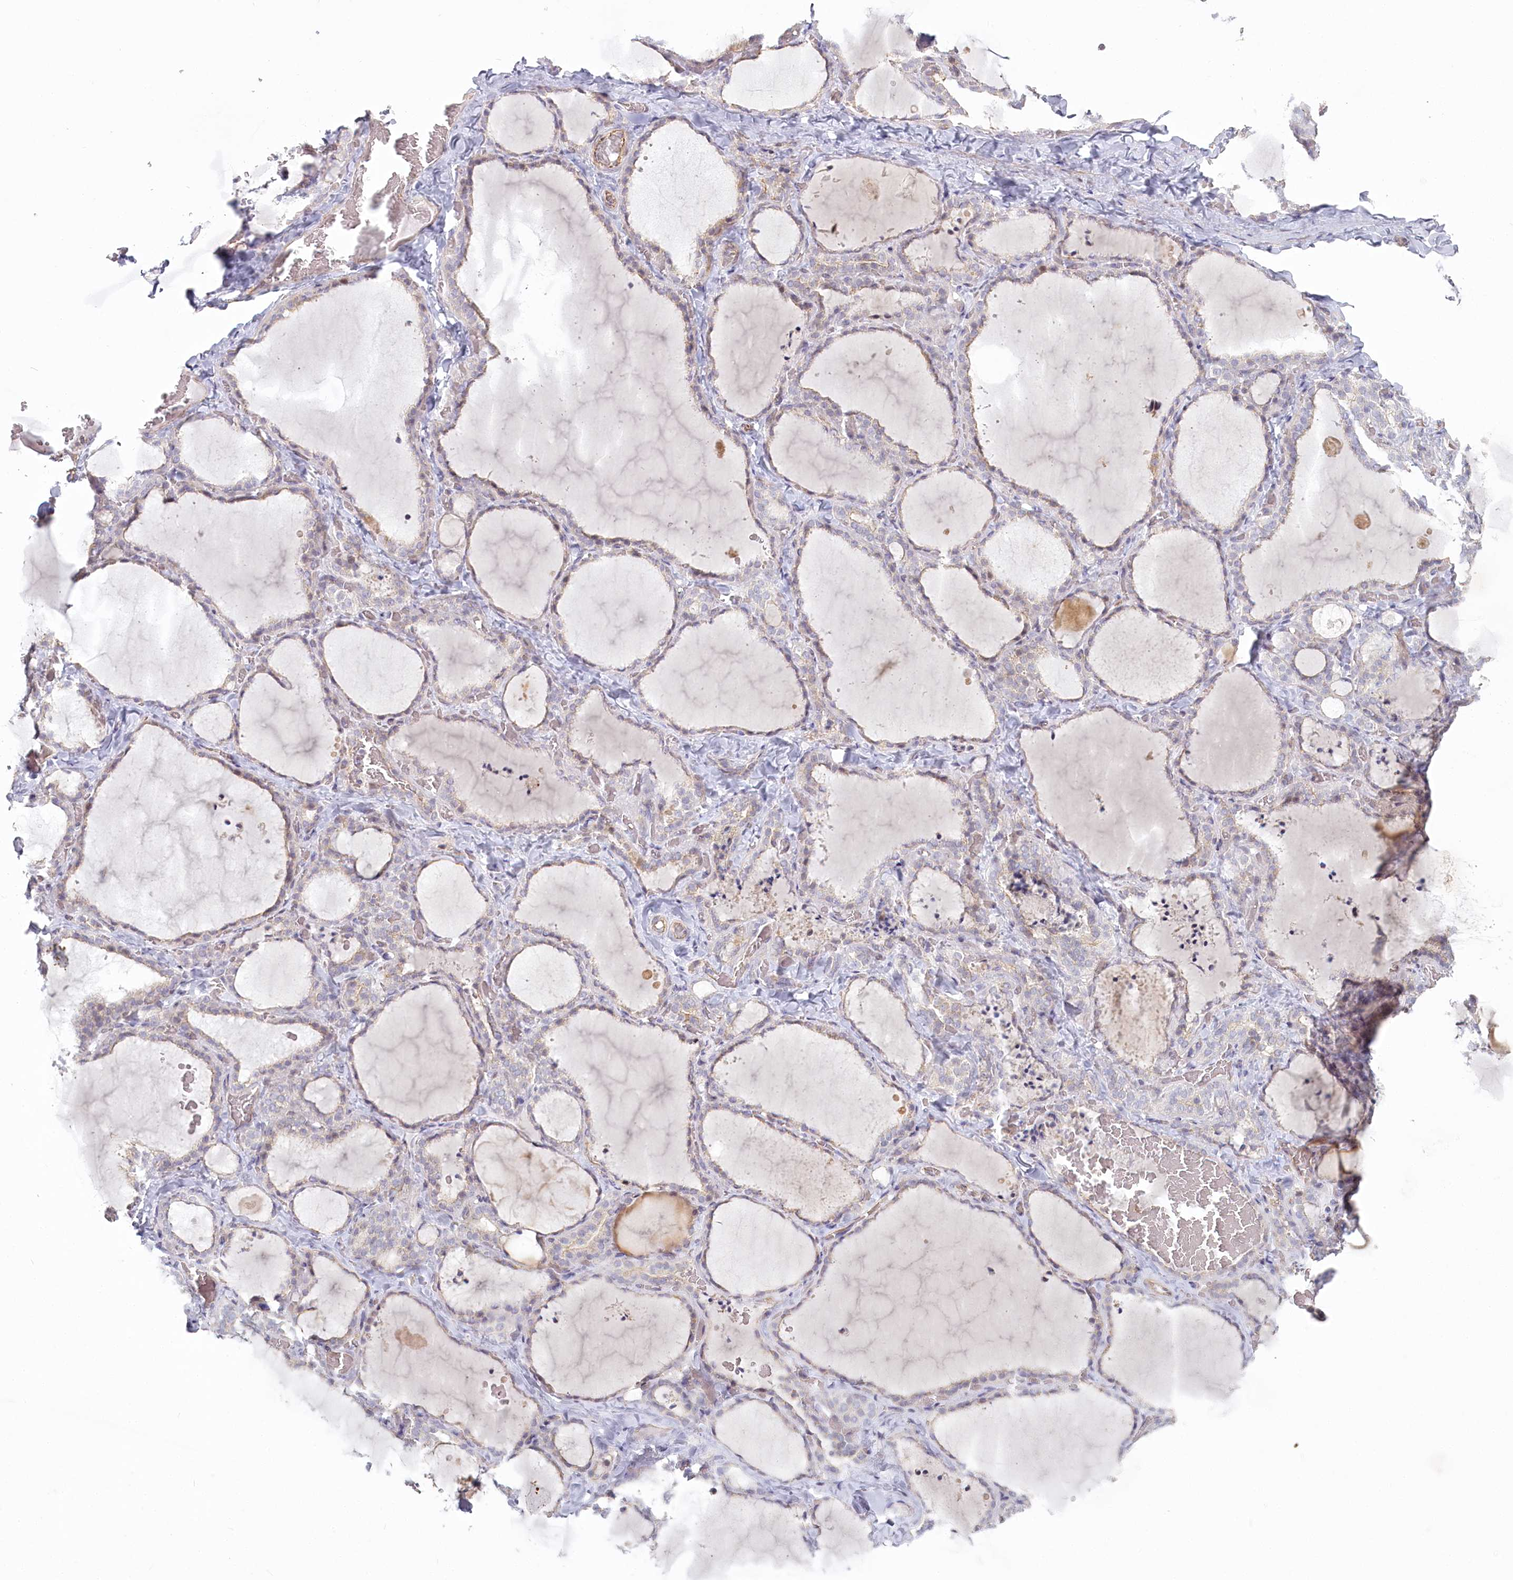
{"staining": {"intensity": "weak", "quantity": "<25%", "location": "cytoplasmic/membranous"}, "tissue": "thyroid gland", "cell_type": "Glandular cells", "image_type": "normal", "snomed": [{"axis": "morphology", "description": "Normal tissue, NOS"}, {"axis": "topography", "description": "Thyroid gland"}], "caption": "Immunohistochemistry micrograph of normal human thyroid gland stained for a protein (brown), which exhibits no staining in glandular cells.", "gene": "ABHD8", "patient": {"sex": "female", "age": 22}}